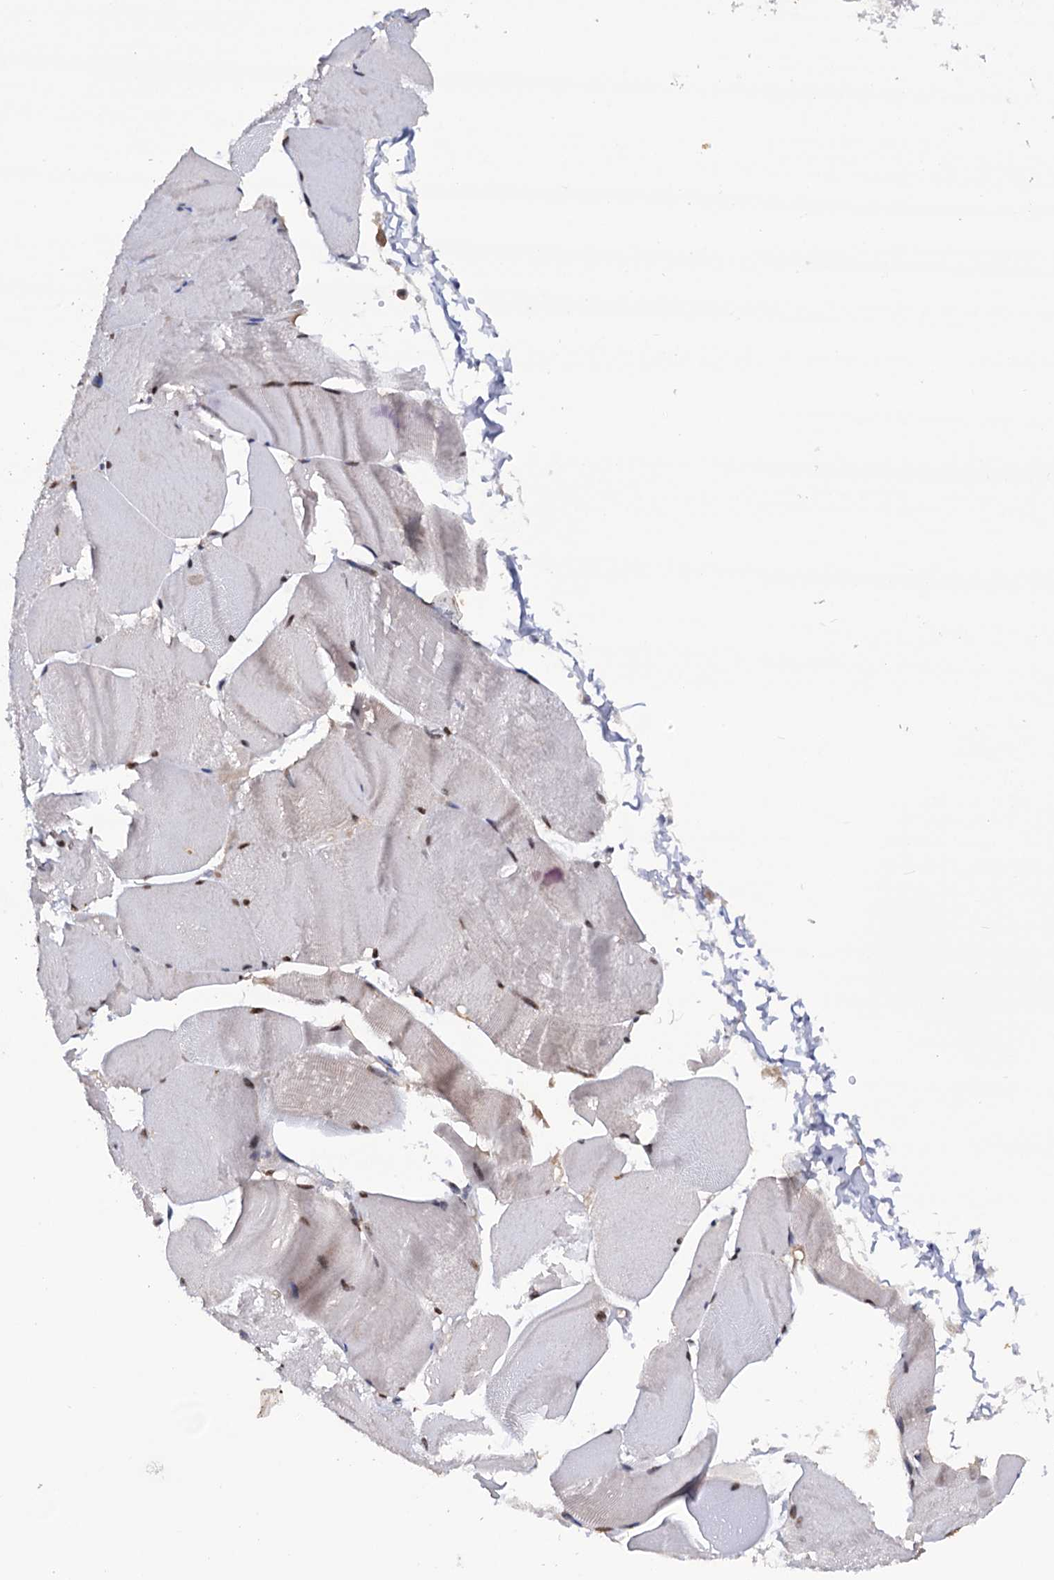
{"staining": {"intensity": "strong", "quantity": ">75%", "location": "nuclear"}, "tissue": "skeletal muscle", "cell_type": "Myocytes", "image_type": "normal", "snomed": [{"axis": "morphology", "description": "Normal tissue, NOS"}, {"axis": "morphology", "description": "Basal cell carcinoma"}, {"axis": "topography", "description": "Skeletal muscle"}], "caption": "Protein staining demonstrates strong nuclear staining in about >75% of myocytes in benign skeletal muscle. (DAB = brown stain, brightfield microscopy at high magnification).", "gene": "TBC1D12", "patient": {"sex": "female", "age": 64}}